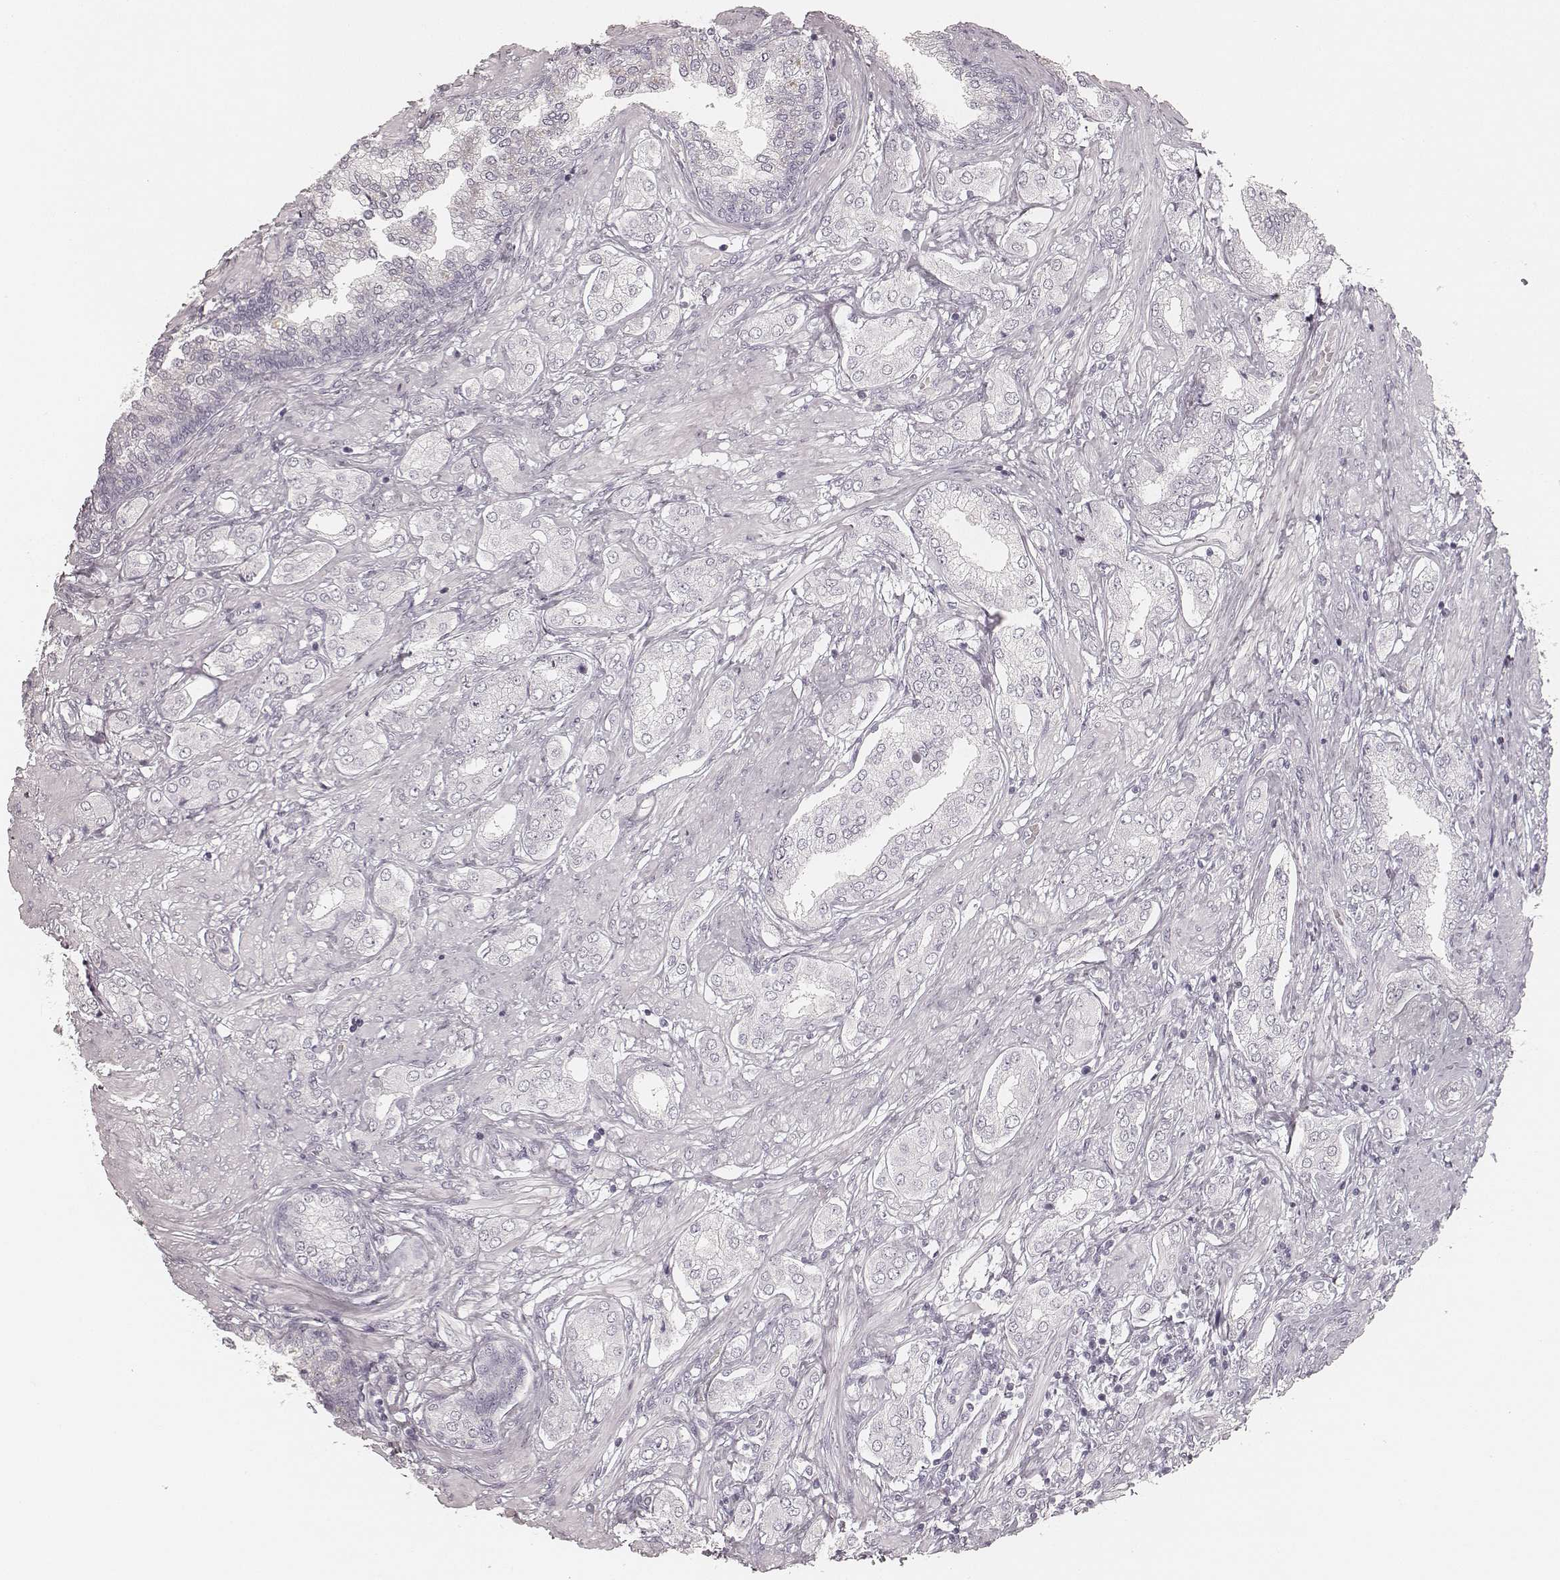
{"staining": {"intensity": "negative", "quantity": "none", "location": "none"}, "tissue": "prostate cancer", "cell_type": "Tumor cells", "image_type": "cancer", "snomed": [{"axis": "morphology", "description": "Adenocarcinoma, NOS"}, {"axis": "topography", "description": "Prostate"}], "caption": "DAB immunohistochemical staining of prostate cancer exhibits no significant positivity in tumor cells.", "gene": "KRT72", "patient": {"sex": "male", "age": 63}}